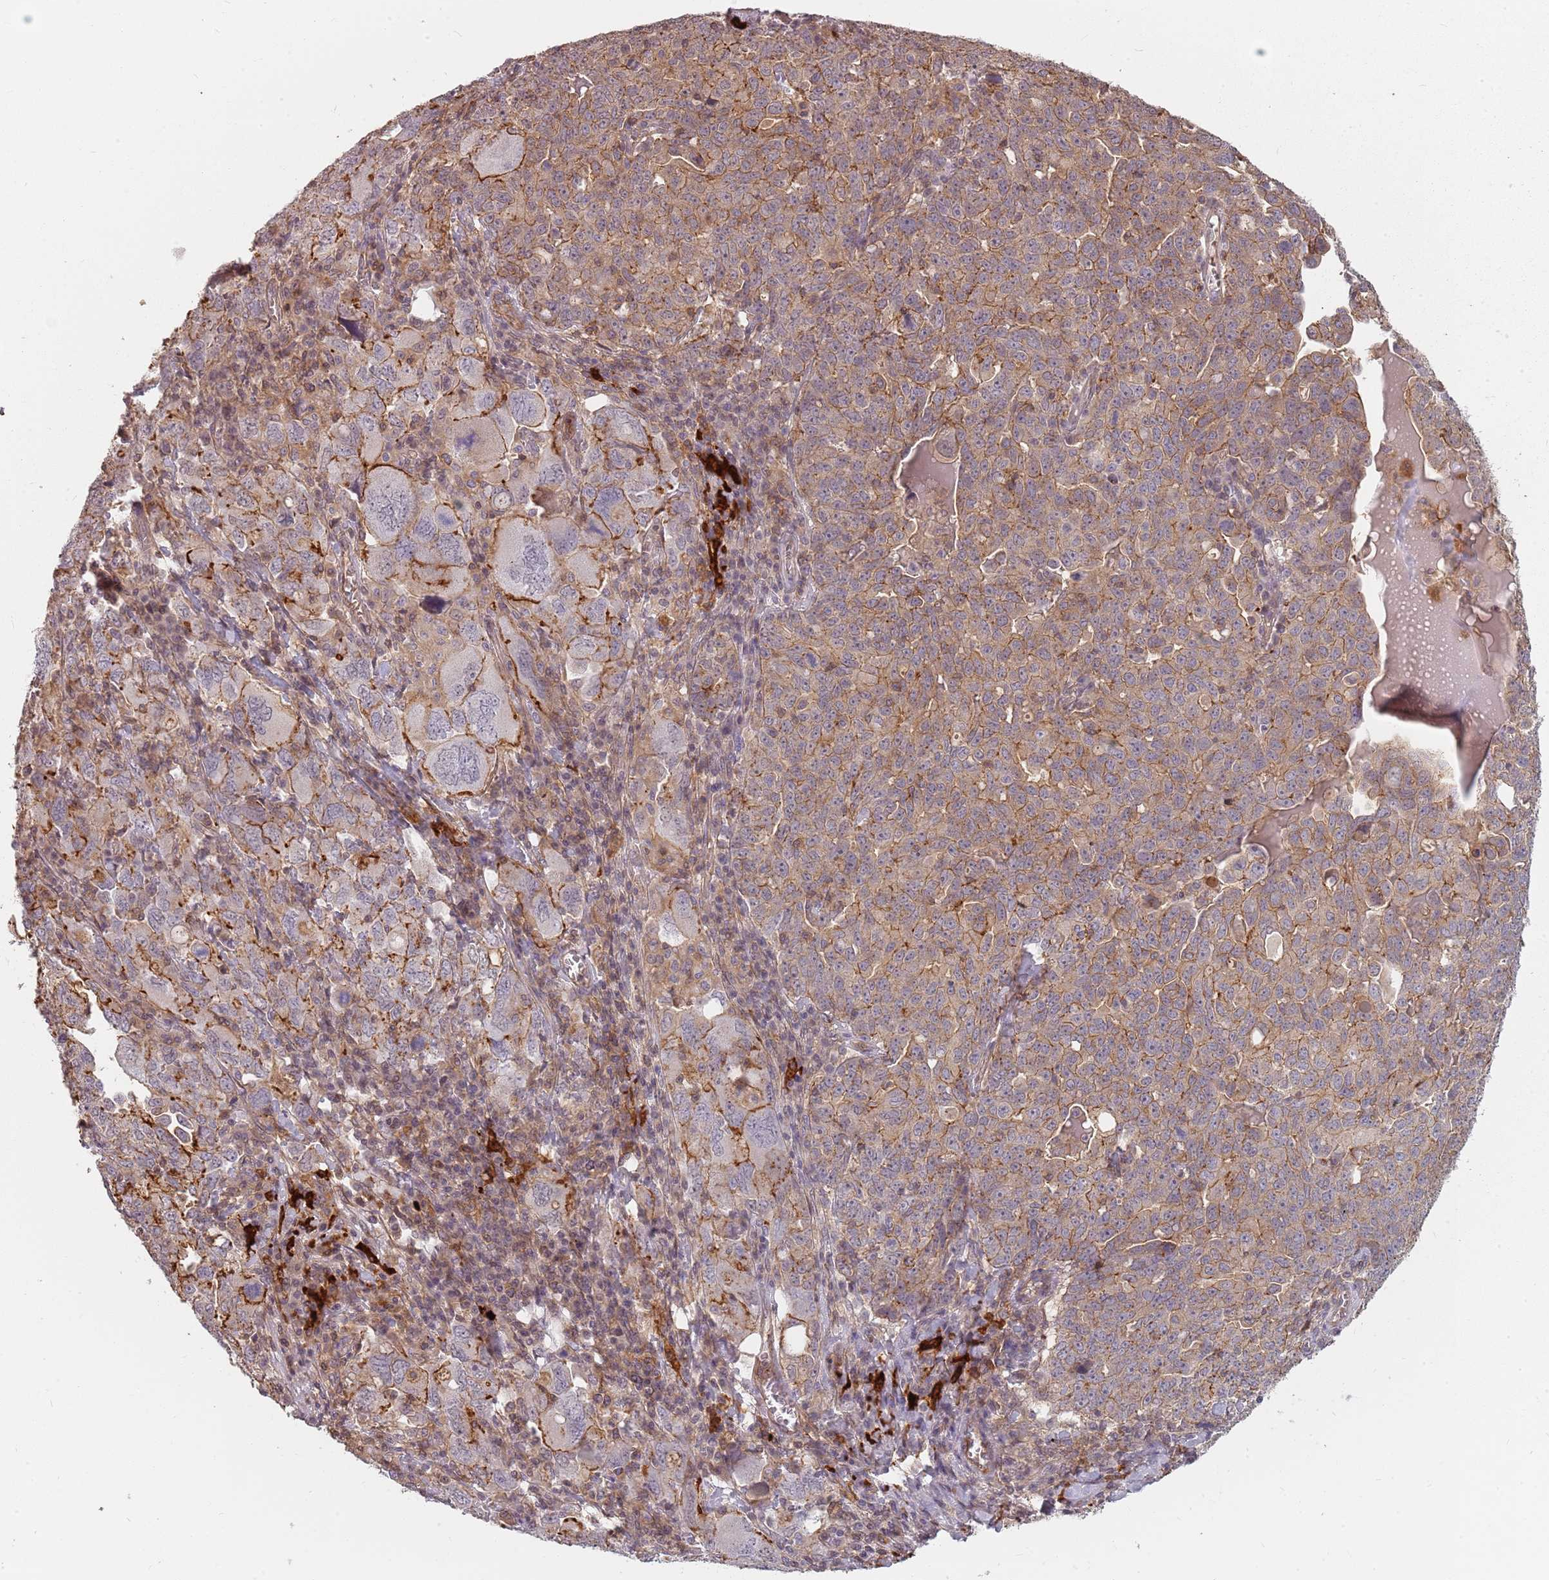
{"staining": {"intensity": "moderate", "quantity": ">75%", "location": "cytoplasmic/membranous"}, "tissue": "ovarian cancer", "cell_type": "Tumor cells", "image_type": "cancer", "snomed": [{"axis": "morphology", "description": "Carcinoma, endometroid"}, {"axis": "topography", "description": "Ovary"}], "caption": "Protein expression analysis of human ovarian cancer (endometroid carcinoma) reveals moderate cytoplasmic/membranous staining in approximately >75% of tumor cells. (DAB IHC, brown staining for protein, blue staining for nuclei).", "gene": "PPP1R14C", "patient": {"sex": "female", "age": 62}}